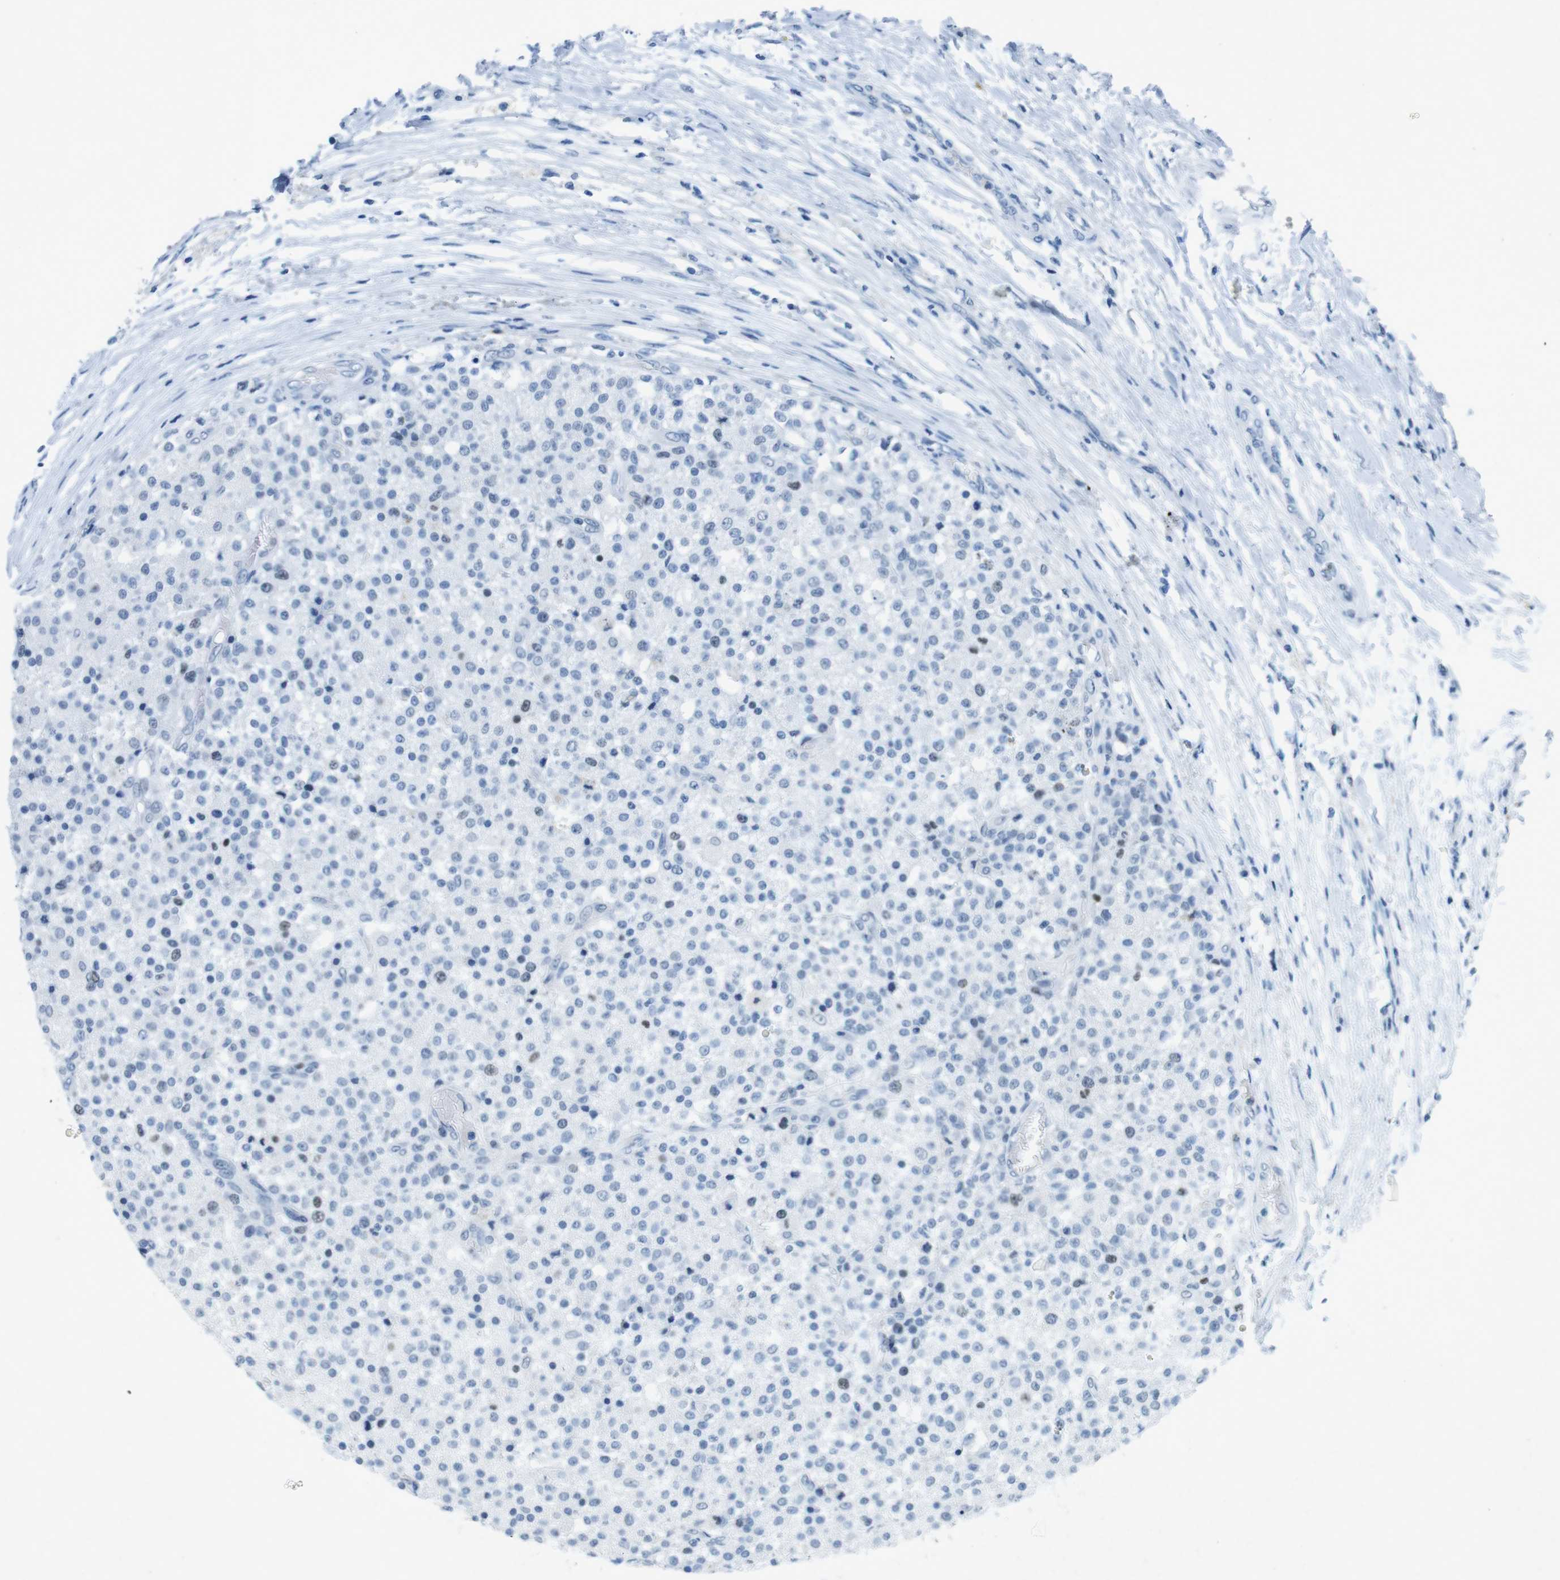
{"staining": {"intensity": "weak", "quantity": "<25%", "location": "nuclear"}, "tissue": "testis cancer", "cell_type": "Tumor cells", "image_type": "cancer", "snomed": [{"axis": "morphology", "description": "Seminoma, NOS"}, {"axis": "topography", "description": "Testis"}], "caption": "The micrograph exhibits no staining of tumor cells in testis cancer (seminoma).", "gene": "CTAG1B", "patient": {"sex": "male", "age": 59}}